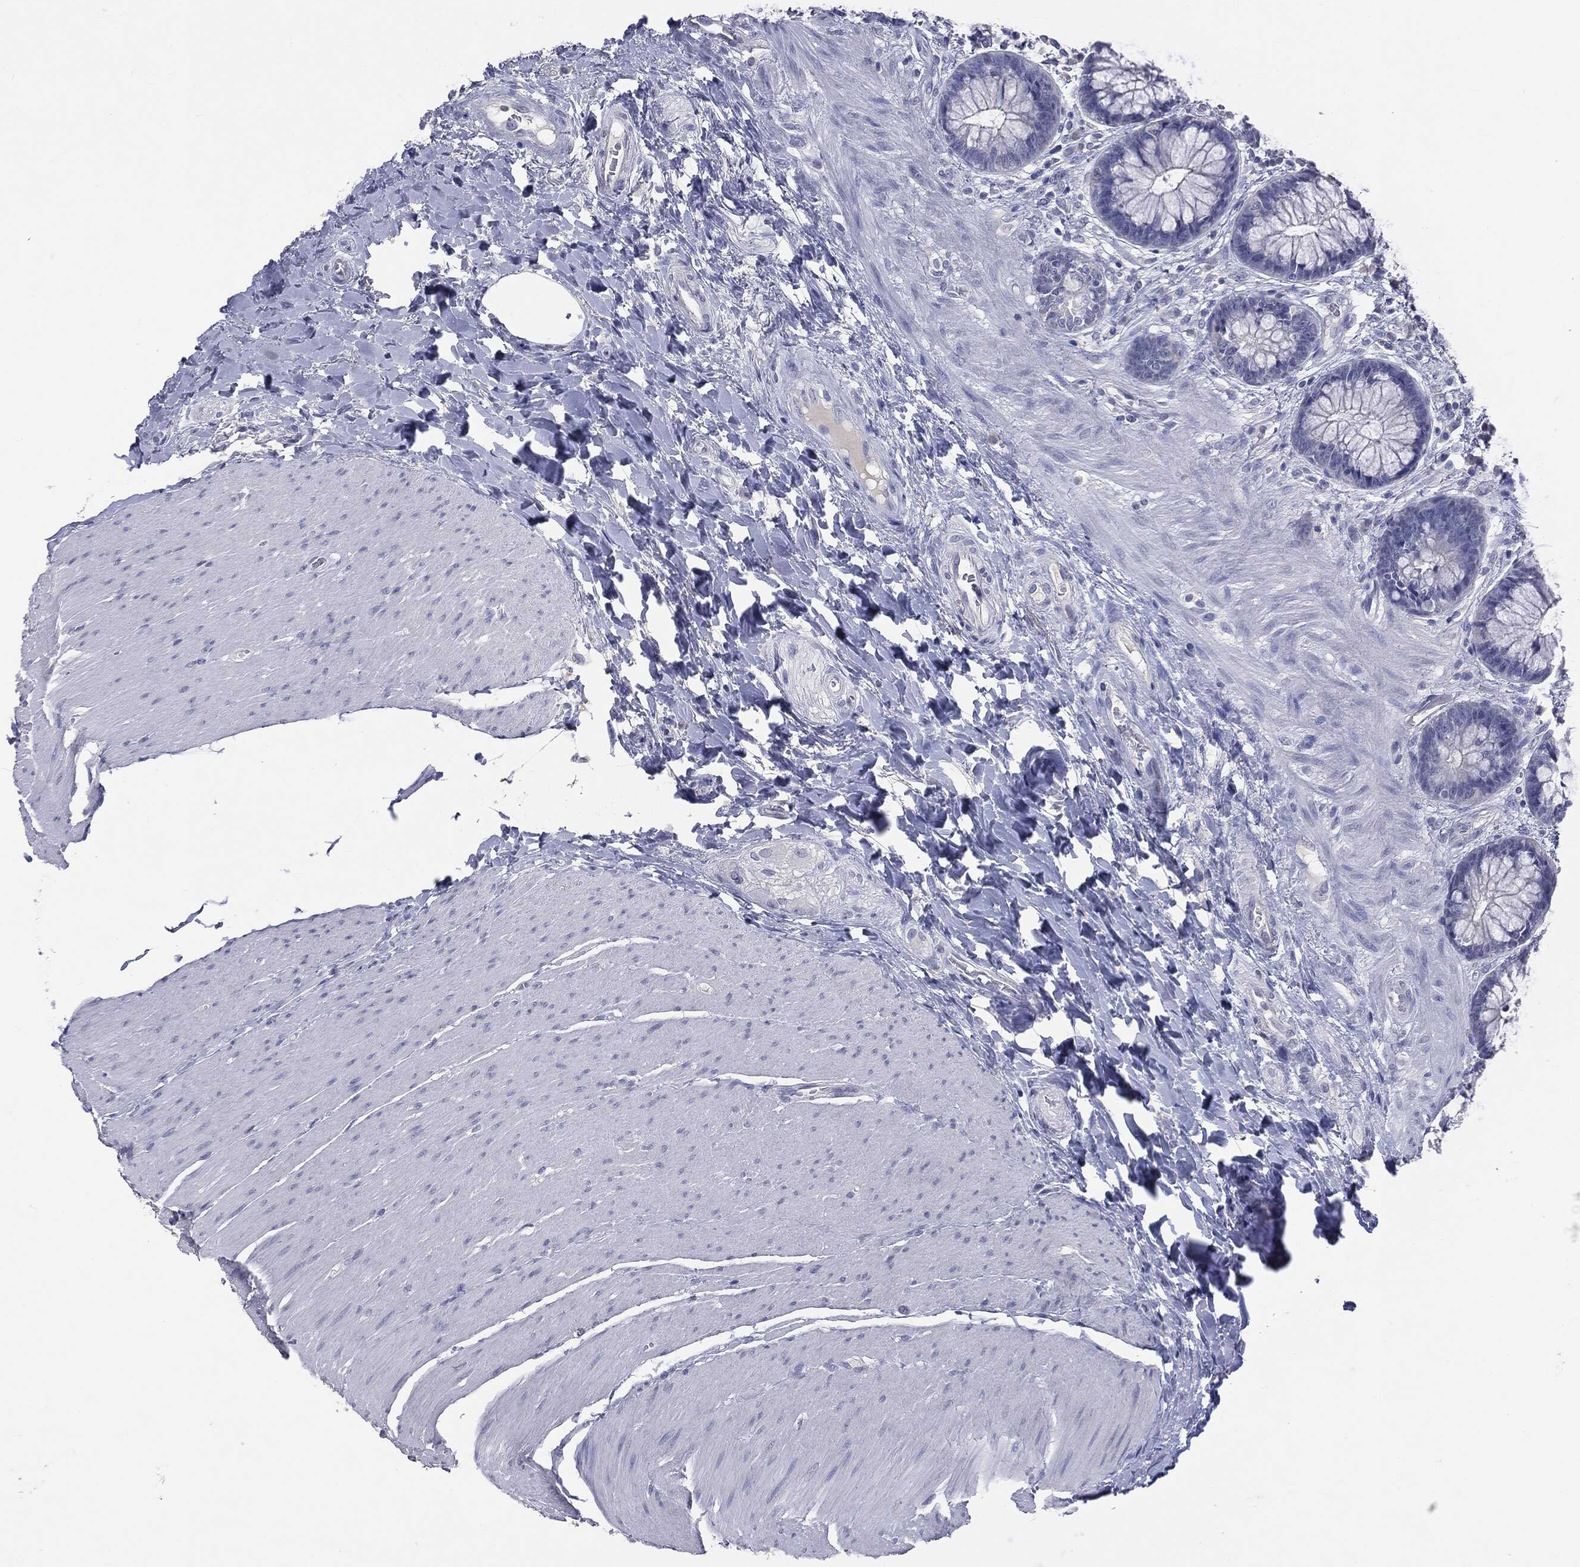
{"staining": {"intensity": "negative", "quantity": "none", "location": "none"}, "tissue": "rectum", "cell_type": "Glandular cells", "image_type": "normal", "snomed": [{"axis": "morphology", "description": "Normal tissue, NOS"}, {"axis": "topography", "description": "Rectum"}], "caption": "A high-resolution micrograph shows immunohistochemistry (IHC) staining of benign rectum, which reveals no significant staining in glandular cells. (DAB immunohistochemistry (IHC) with hematoxylin counter stain).", "gene": "TSHB", "patient": {"sex": "female", "age": 58}}